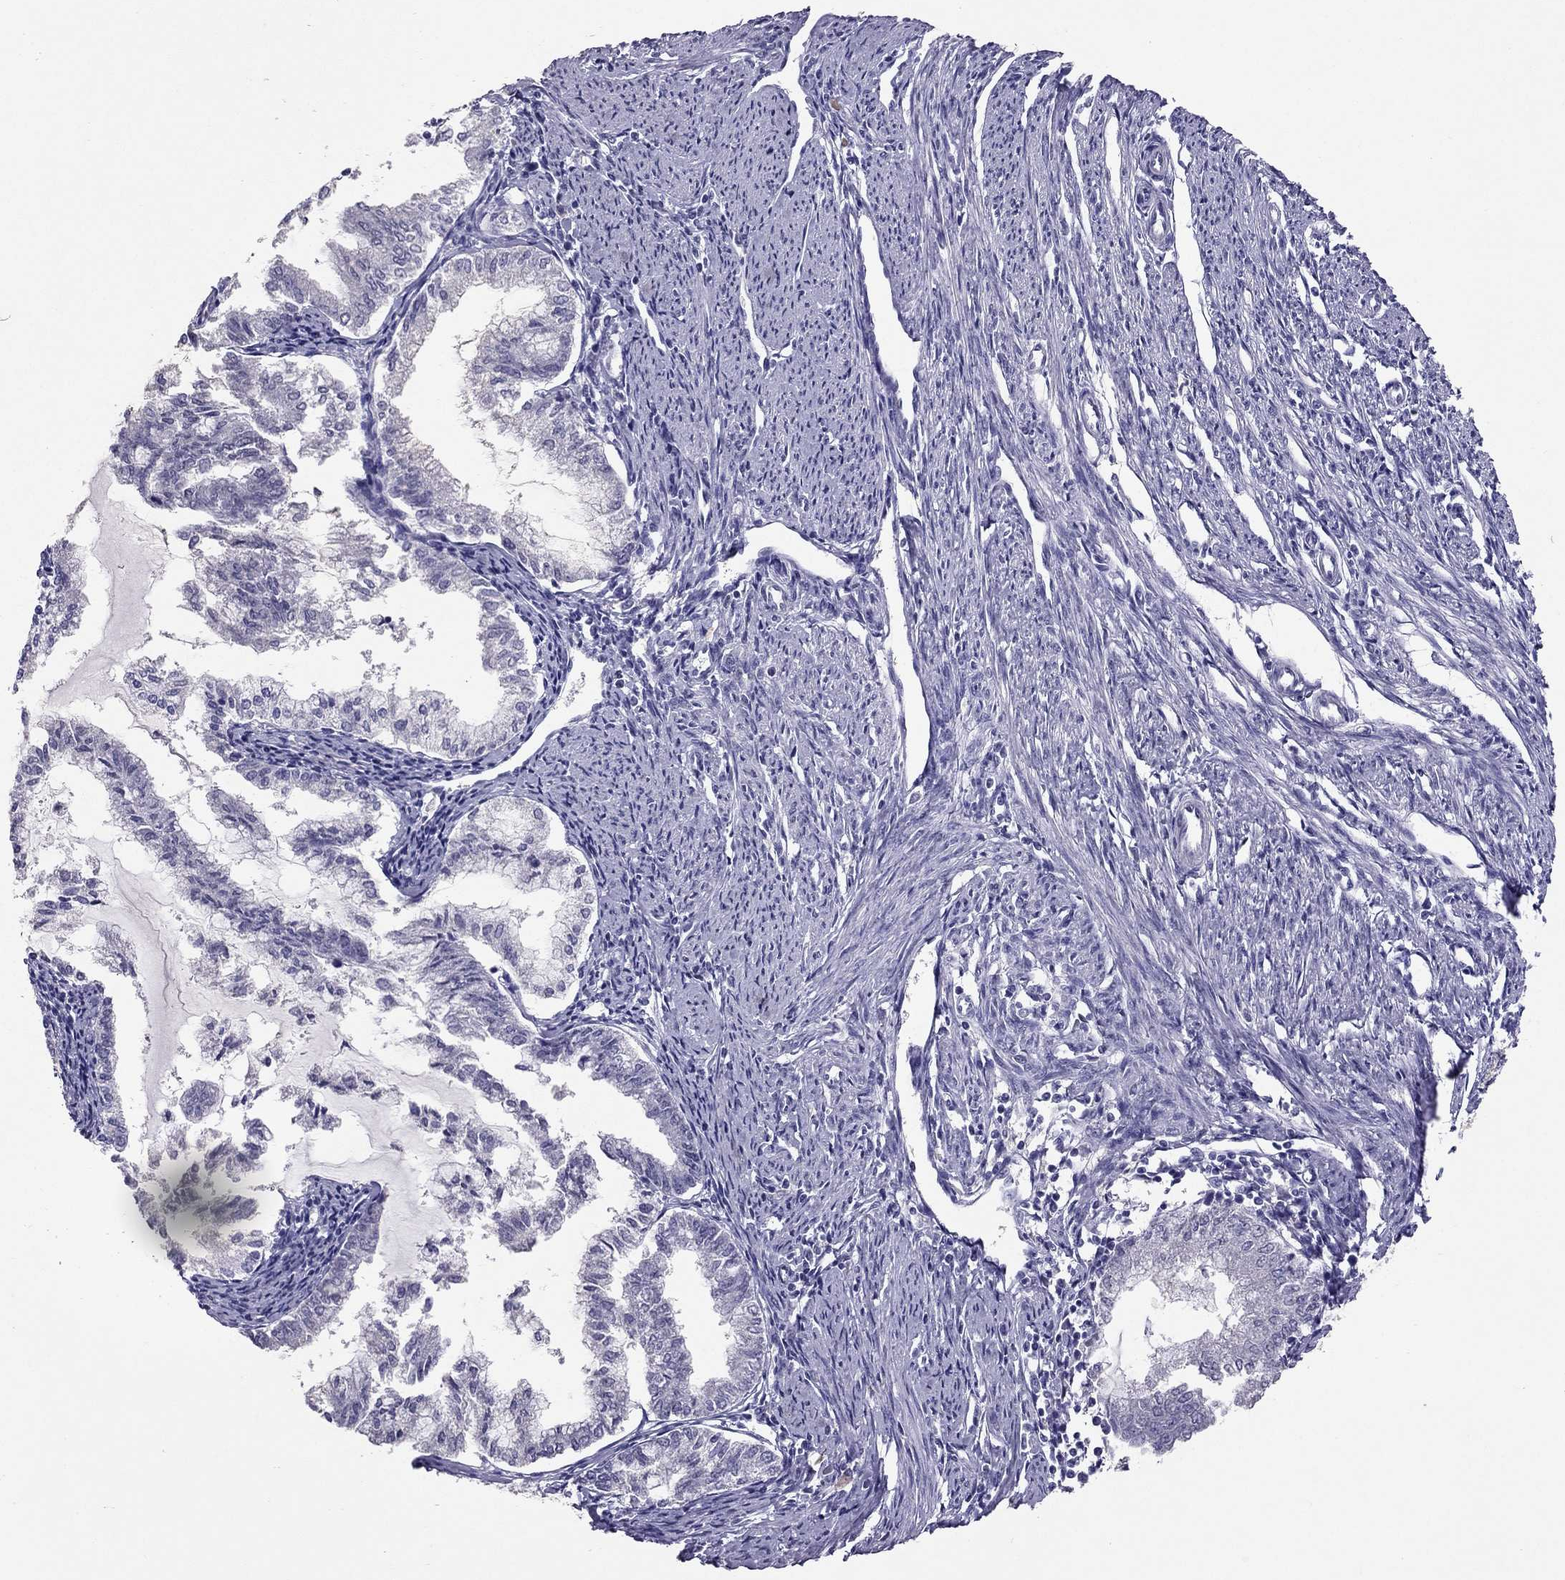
{"staining": {"intensity": "negative", "quantity": "none", "location": "none"}, "tissue": "endometrial cancer", "cell_type": "Tumor cells", "image_type": "cancer", "snomed": [{"axis": "morphology", "description": "Adenocarcinoma, NOS"}, {"axis": "topography", "description": "Endometrium"}], "caption": "Human endometrial cancer (adenocarcinoma) stained for a protein using IHC reveals no expression in tumor cells.", "gene": "RHO", "patient": {"sex": "female", "age": 79}}